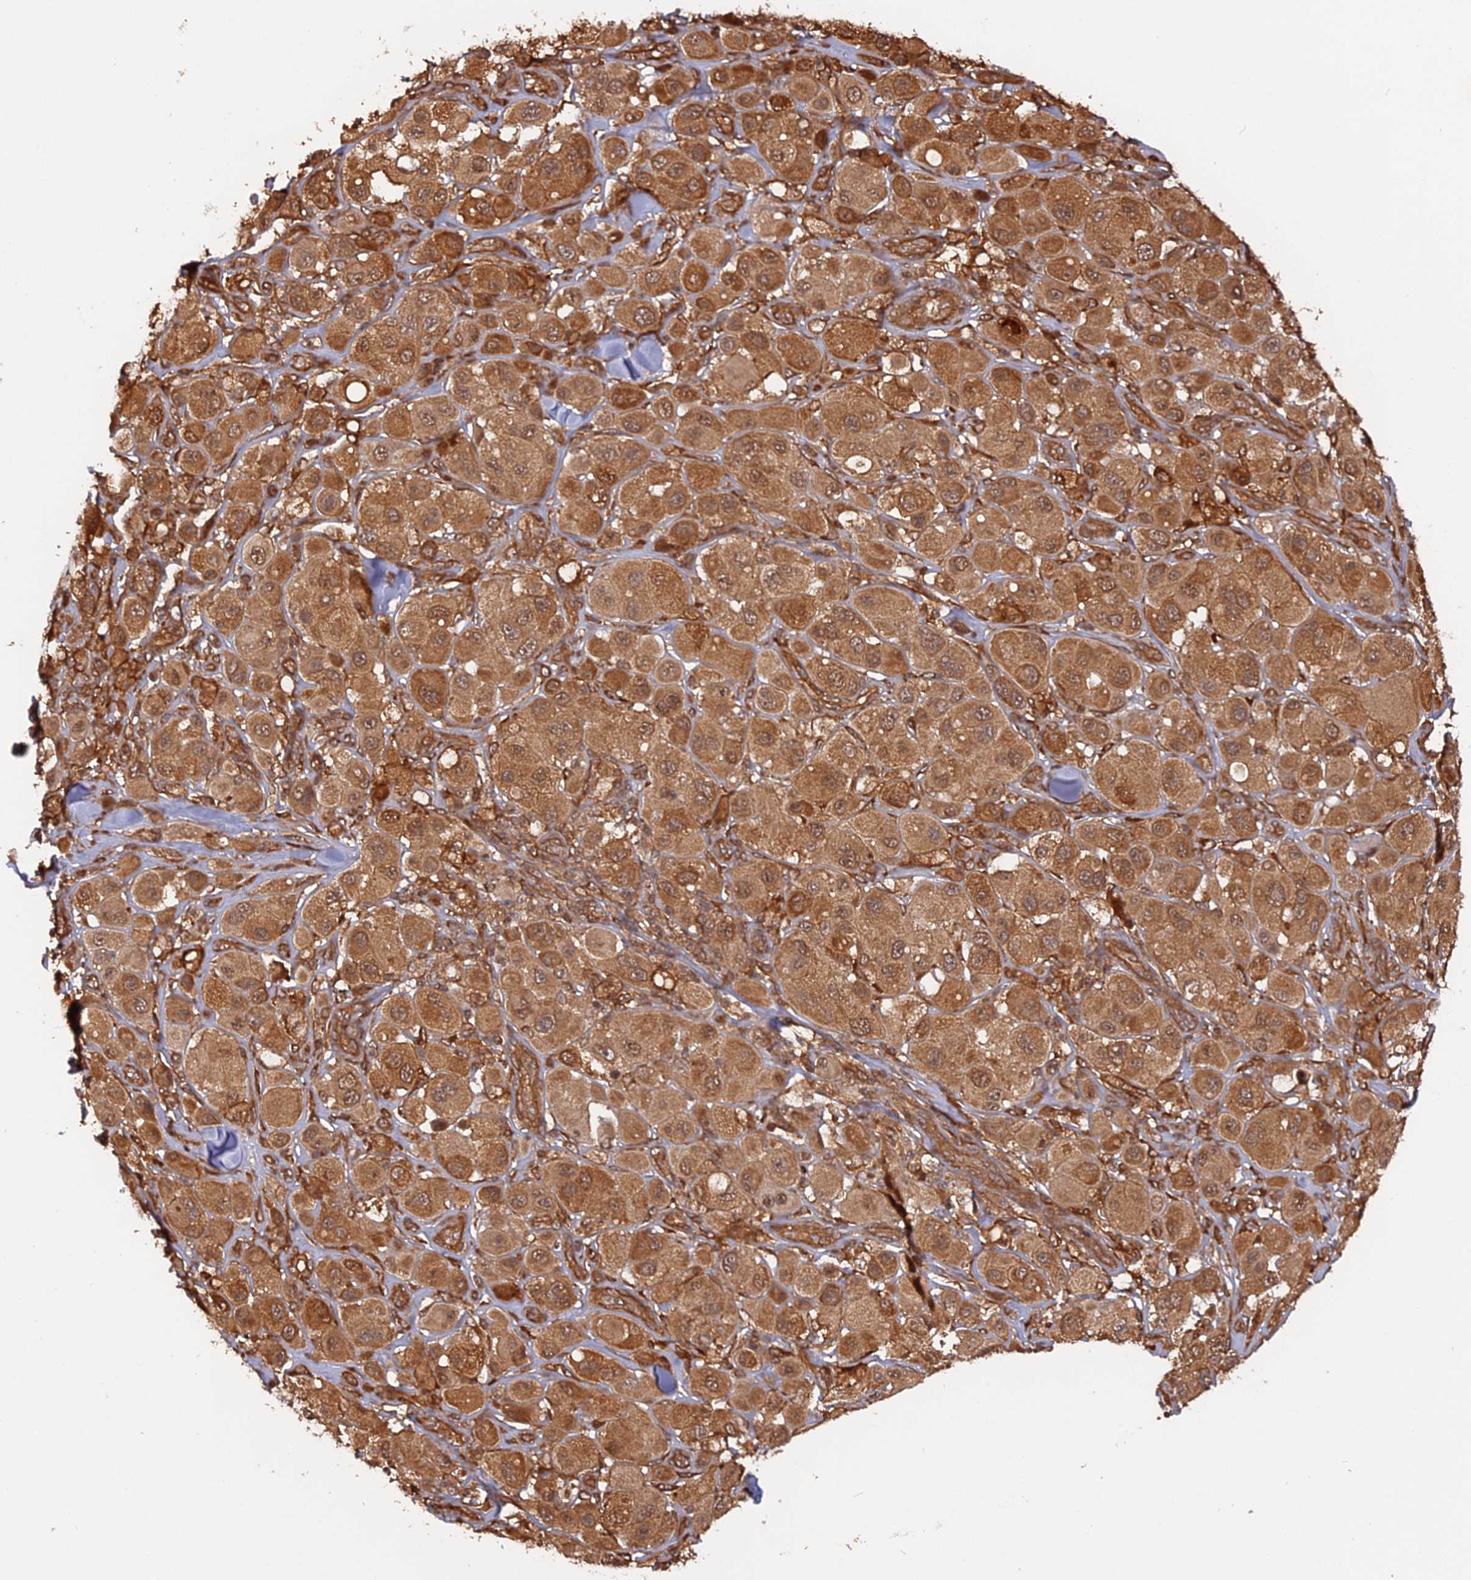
{"staining": {"intensity": "moderate", "quantity": ">75%", "location": "cytoplasmic/membranous,nuclear"}, "tissue": "melanoma", "cell_type": "Tumor cells", "image_type": "cancer", "snomed": [{"axis": "morphology", "description": "Malignant melanoma, Metastatic site"}, {"axis": "topography", "description": "Skin"}], "caption": "Immunohistochemistry (IHC) staining of melanoma, which demonstrates medium levels of moderate cytoplasmic/membranous and nuclear expression in approximately >75% of tumor cells indicating moderate cytoplasmic/membranous and nuclear protein expression. The staining was performed using DAB (brown) for protein detection and nuclei were counterstained in hematoxylin (blue).", "gene": "CCDC174", "patient": {"sex": "male", "age": 41}}